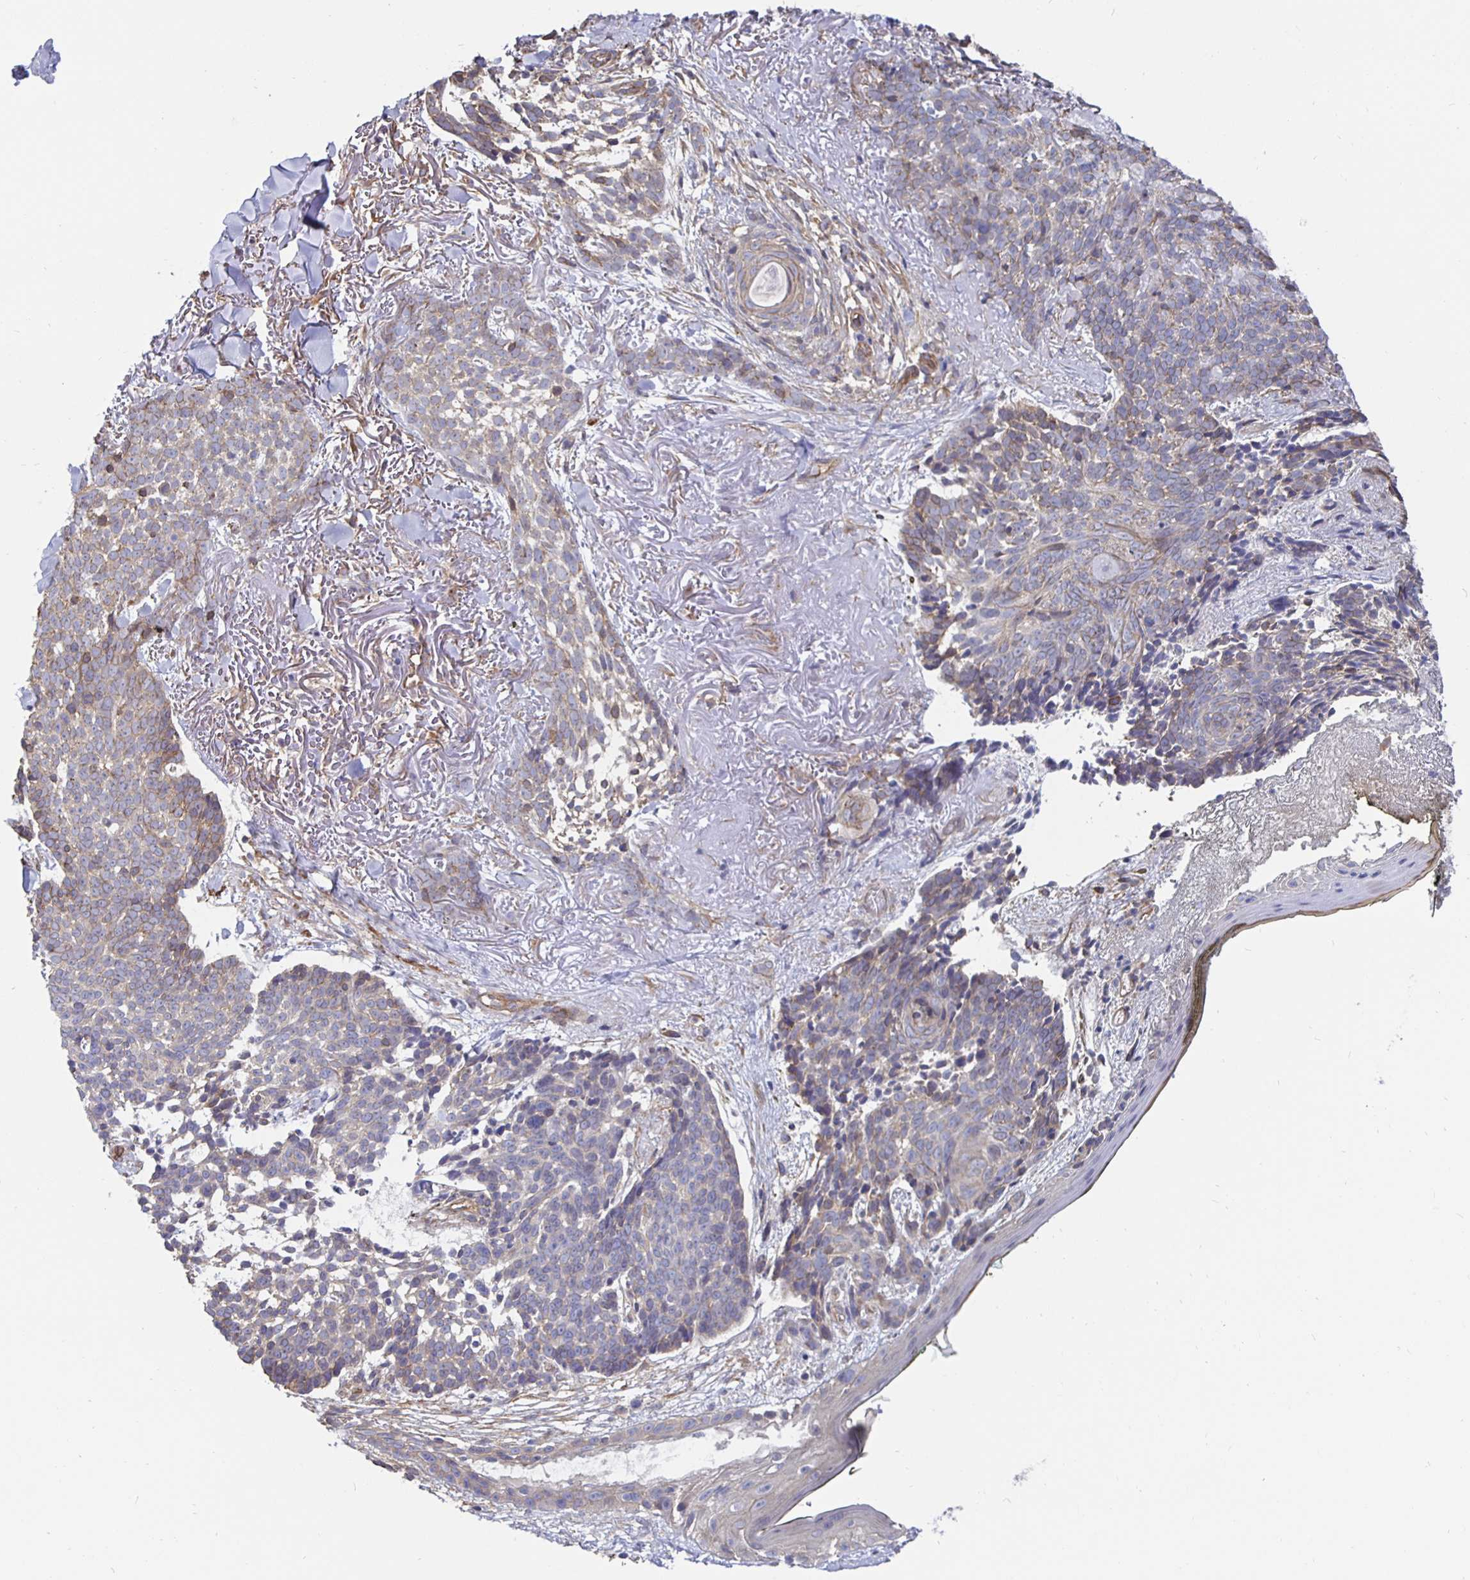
{"staining": {"intensity": "weak", "quantity": "<25%", "location": "cytoplasmic/membranous"}, "tissue": "skin cancer", "cell_type": "Tumor cells", "image_type": "cancer", "snomed": [{"axis": "morphology", "description": "Basal cell carcinoma"}, {"axis": "morphology", "description": "BCC, high aggressive"}, {"axis": "topography", "description": "Skin"}], "caption": "Tumor cells are negative for protein expression in human skin bcc,  high aggressive. (DAB IHC visualized using brightfield microscopy, high magnification).", "gene": "ARHGEF39", "patient": {"sex": "female", "age": 86}}